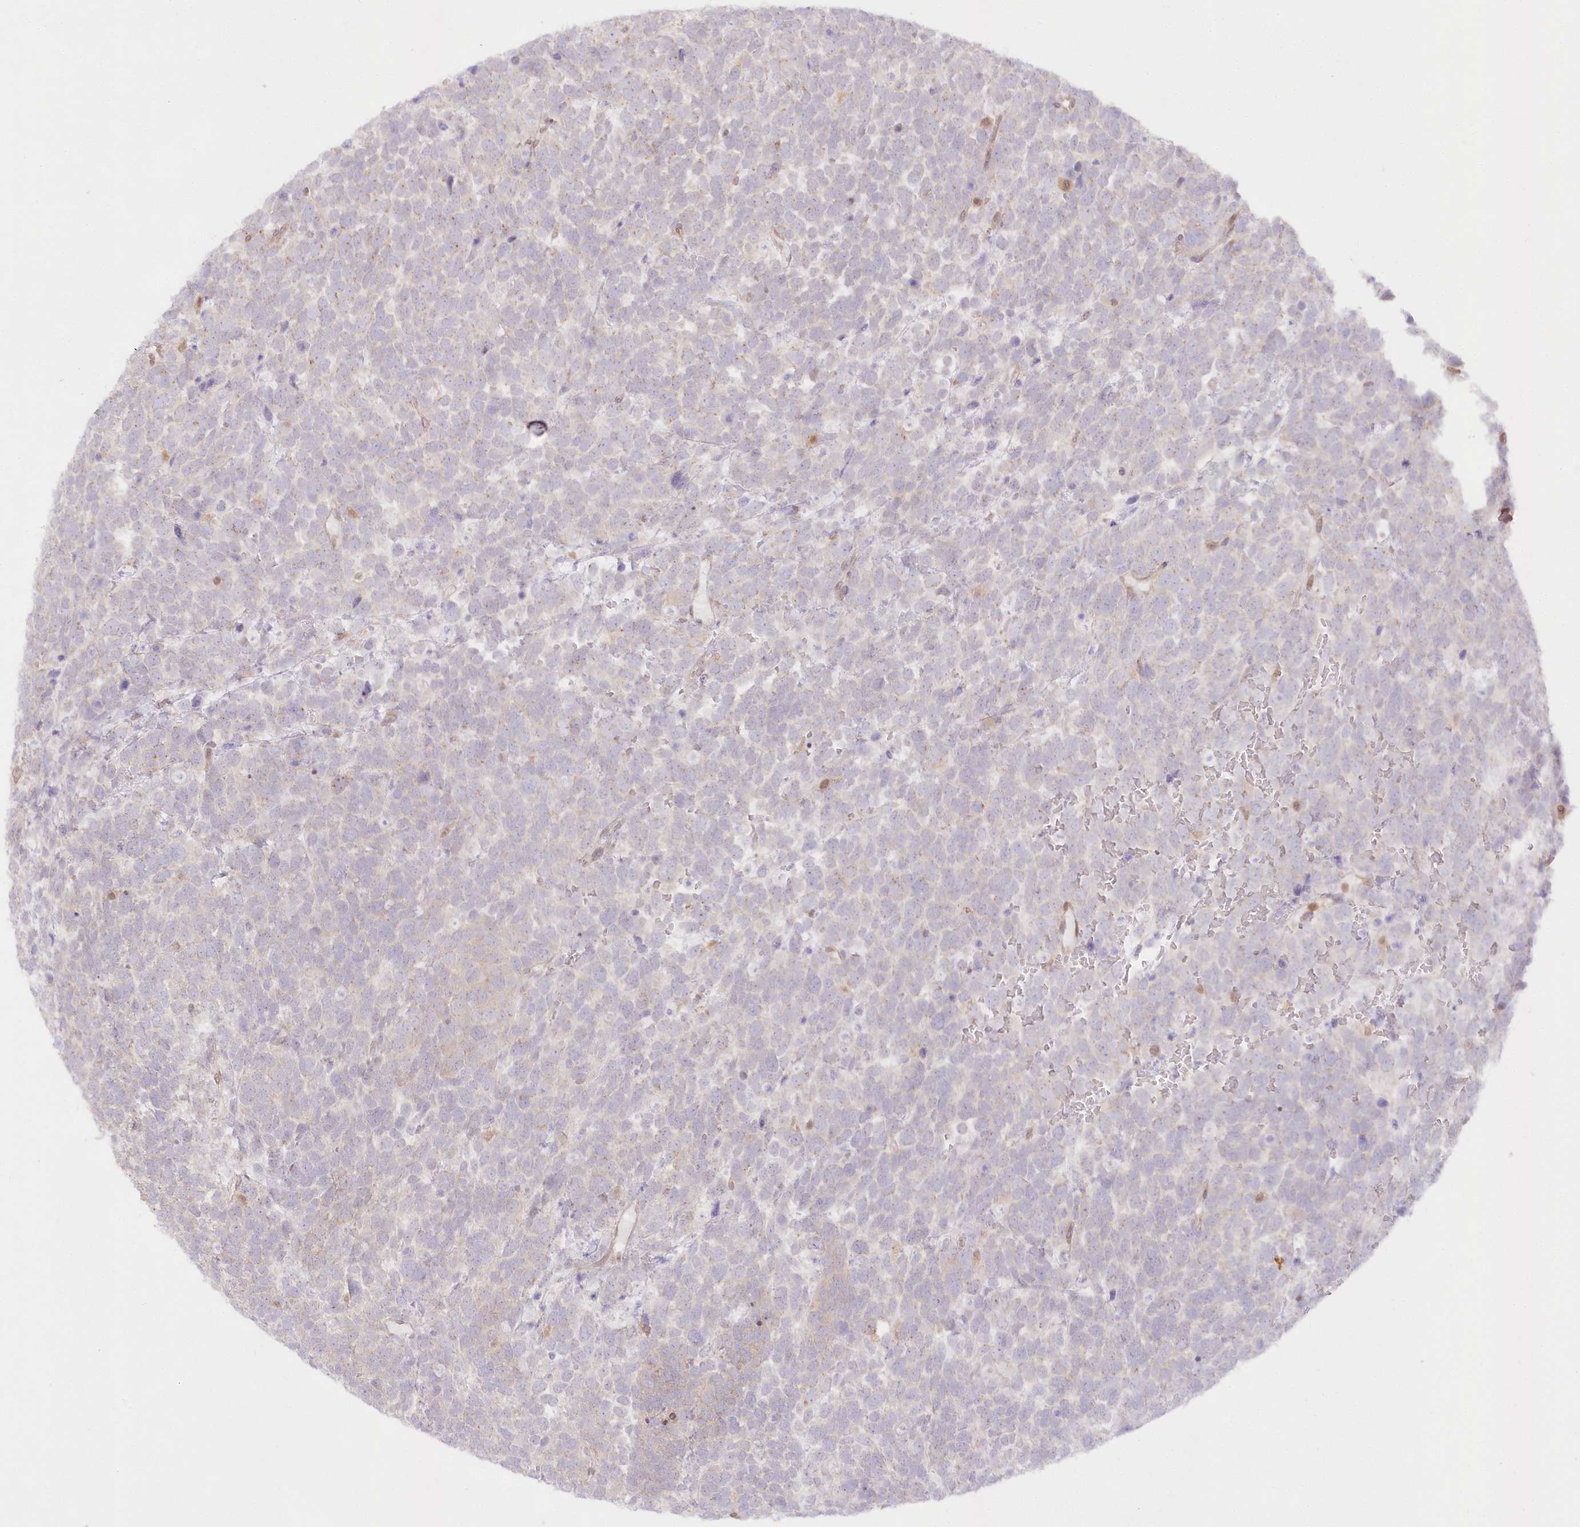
{"staining": {"intensity": "negative", "quantity": "none", "location": "none"}, "tissue": "urothelial cancer", "cell_type": "Tumor cells", "image_type": "cancer", "snomed": [{"axis": "morphology", "description": "Urothelial carcinoma, High grade"}, {"axis": "topography", "description": "Urinary bladder"}], "caption": "Immunohistochemical staining of high-grade urothelial carcinoma shows no significant staining in tumor cells.", "gene": "RNPEP", "patient": {"sex": "female", "age": 82}}